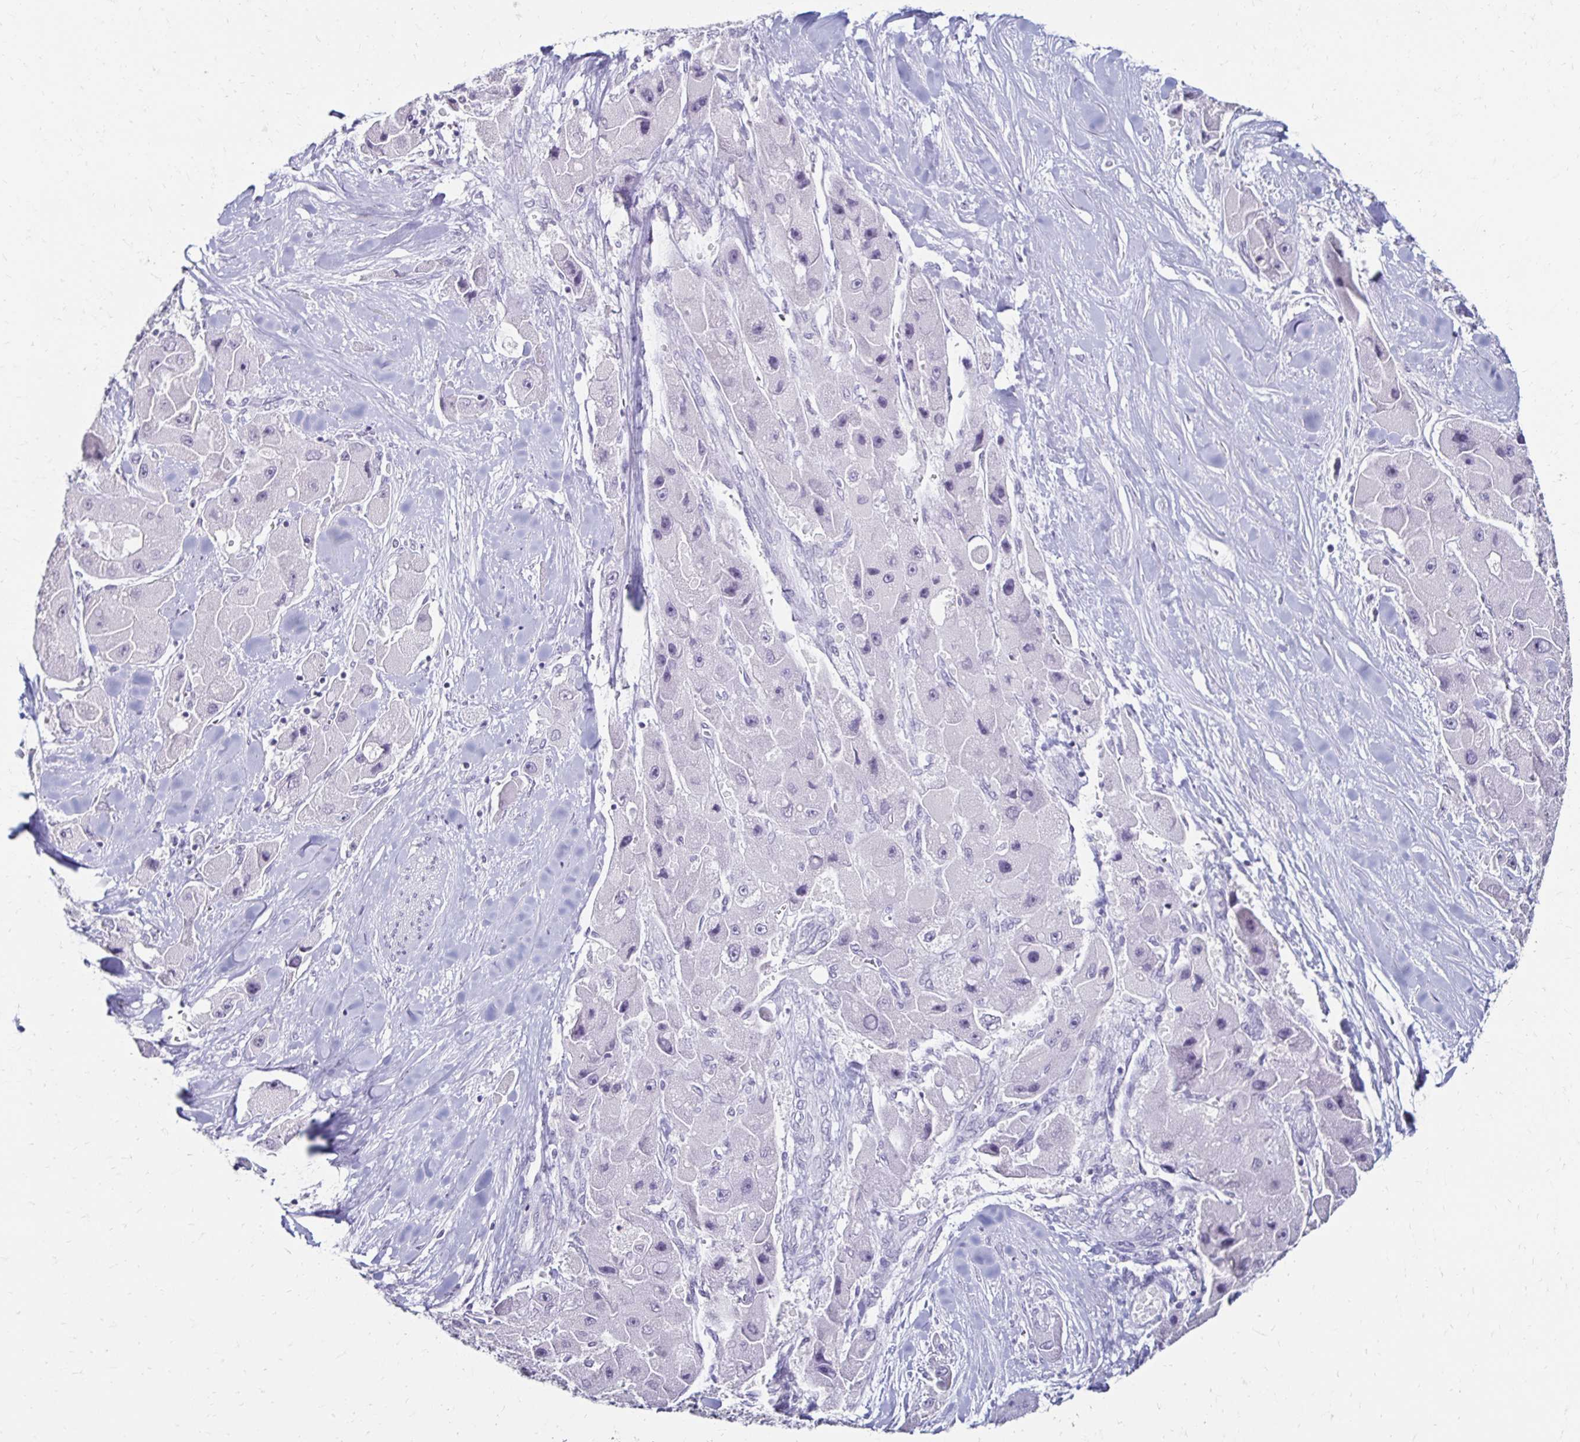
{"staining": {"intensity": "negative", "quantity": "none", "location": "none"}, "tissue": "liver cancer", "cell_type": "Tumor cells", "image_type": "cancer", "snomed": [{"axis": "morphology", "description": "Carcinoma, Hepatocellular, NOS"}, {"axis": "topography", "description": "Liver"}], "caption": "Tumor cells show no significant protein staining in hepatocellular carcinoma (liver).", "gene": "TOMM34", "patient": {"sex": "male", "age": 24}}